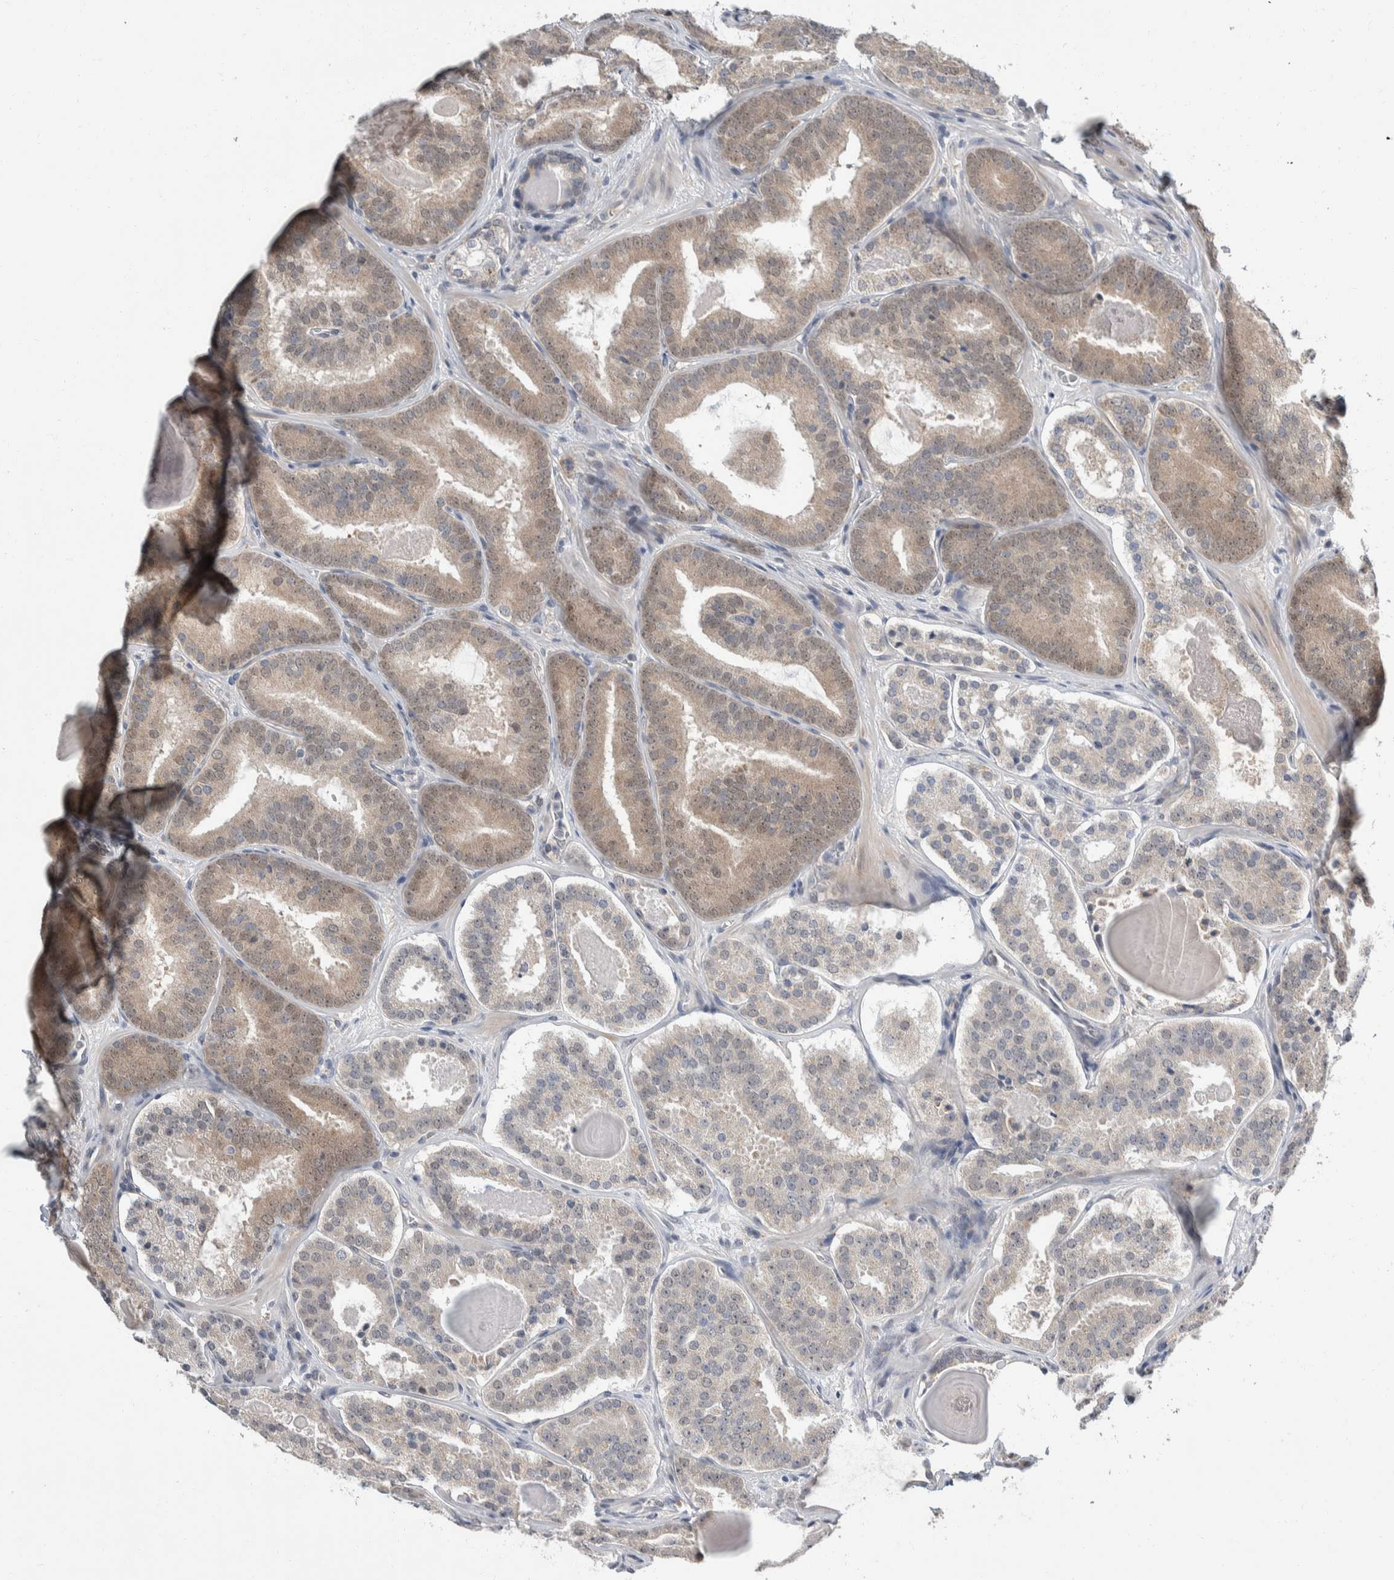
{"staining": {"intensity": "weak", "quantity": "25%-75%", "location": "cytoplasmic/membranous"}, "tissue": "prostate cancer", "cell_type": "Tumor cells", "image_type": "cancer", "snomed": [{"axis": "morphology", "description": "Adenocarcinoma, High grade"}, {"axis": "topography", "description": "Prostate"}], "caption": "About 25%-75% of tumor cells in prostate high-grade adenocarcinoma demonstrate weak cytoplasmic/membranous protein expression as visualized by brown immunohistochemical staining.", "gene": "SHPK", "patient": {"sex": "male", "age": 60}}